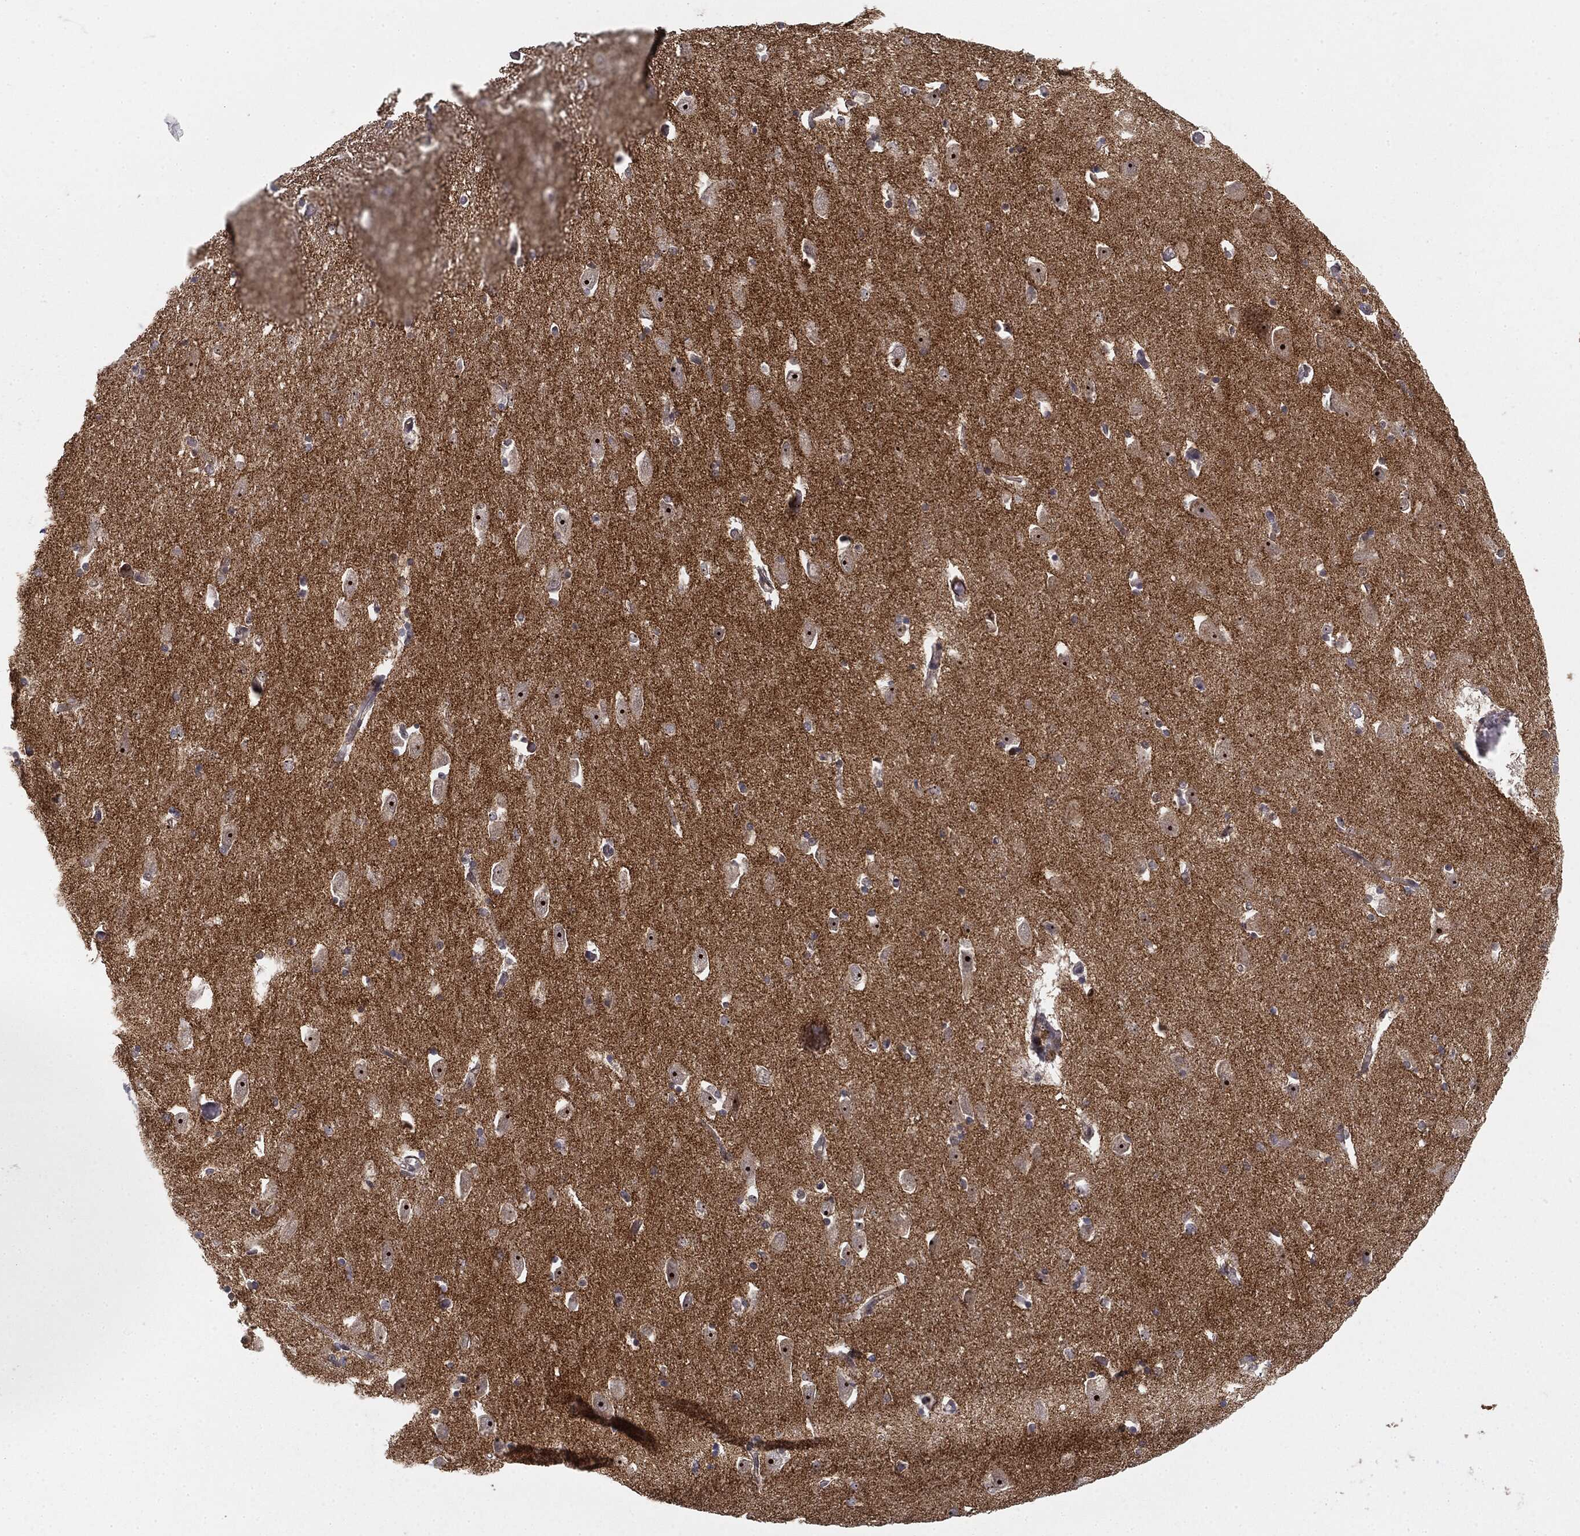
{"staining": {"intensity": "negative", "quantity": "none", "location": "none"}, "tissue": "hippocampus", "cell_type": "Glial cells", "image_type": "normal", "snomed": [{"axis": "morphology", "description": "Normal tissue, NOS"}, {"axis": "topography", "description": "Lateral ventricle wall"}, {"axis": "topography", "description": "Hippocampus"}], "caption": "IHC of unremarkable hippocampus displays no staining in glial cells. The staining was performed using DAB to visualize the protein expression in brown, while the nuclei were stained in blue with hematoxylin (Magnification: 20x).", "gene": "PTEN", "patient": {"sex": "female", "age": 63}}